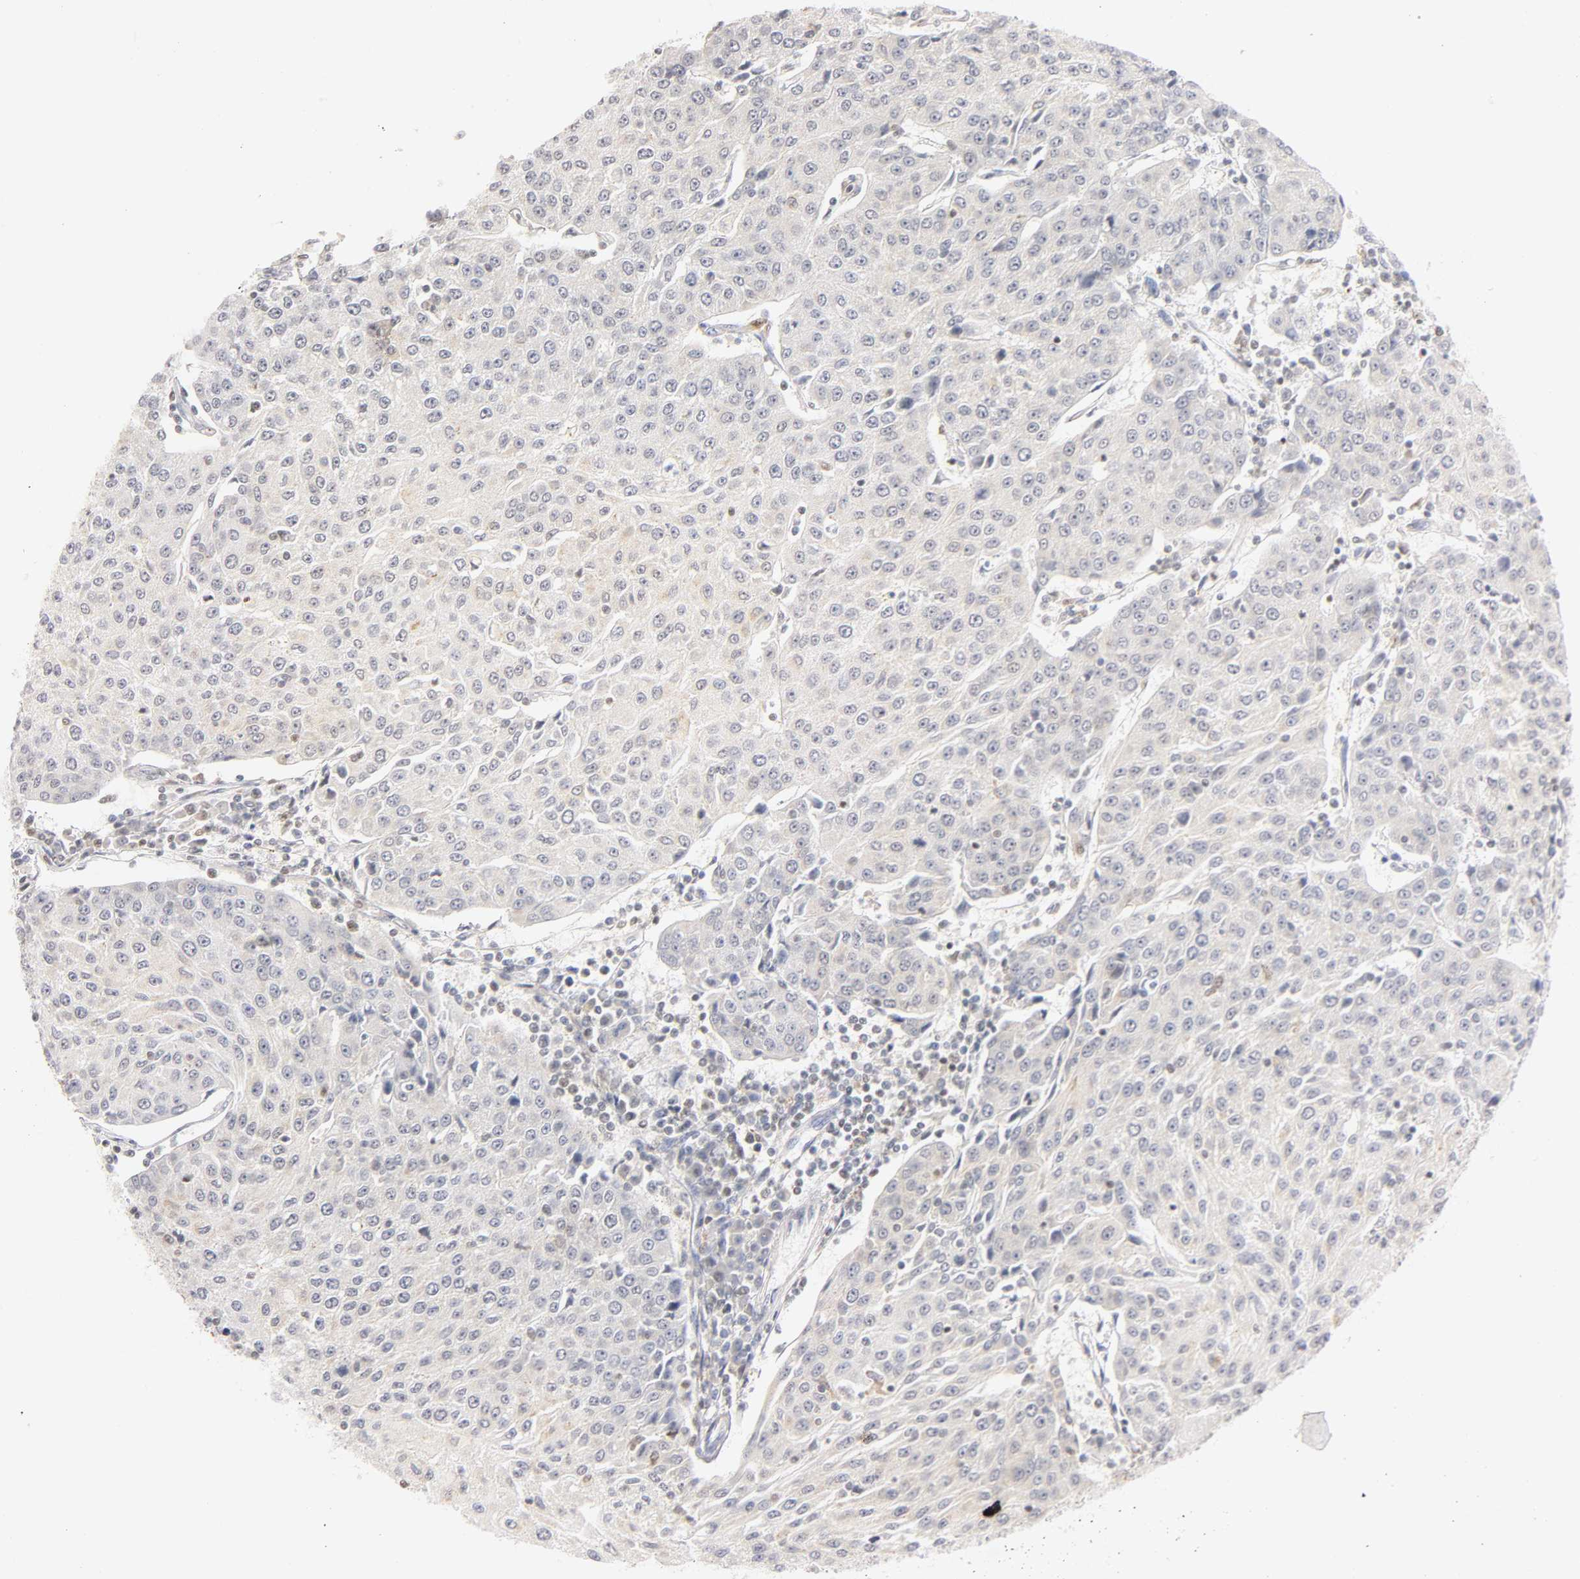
{"staining": {"intensity": "negative", "quantity": "none", "location": "none"}, "tissue": "urothelial cancer", "cell_type": "Tumor cells", "image_type": "cancer", "snomed": [{"axis": "morphology", "description": "Urothelial carcinoma, High grade"}, {"axis": "topography", "description": "Urinary bladder"}], "caption": "Human urothelial cancer stained for a protein using immunohistochemistry shows no positivity in tumor cells.", "gene": "RUNX1", "patient": {"sex": "female", "age": 85}}